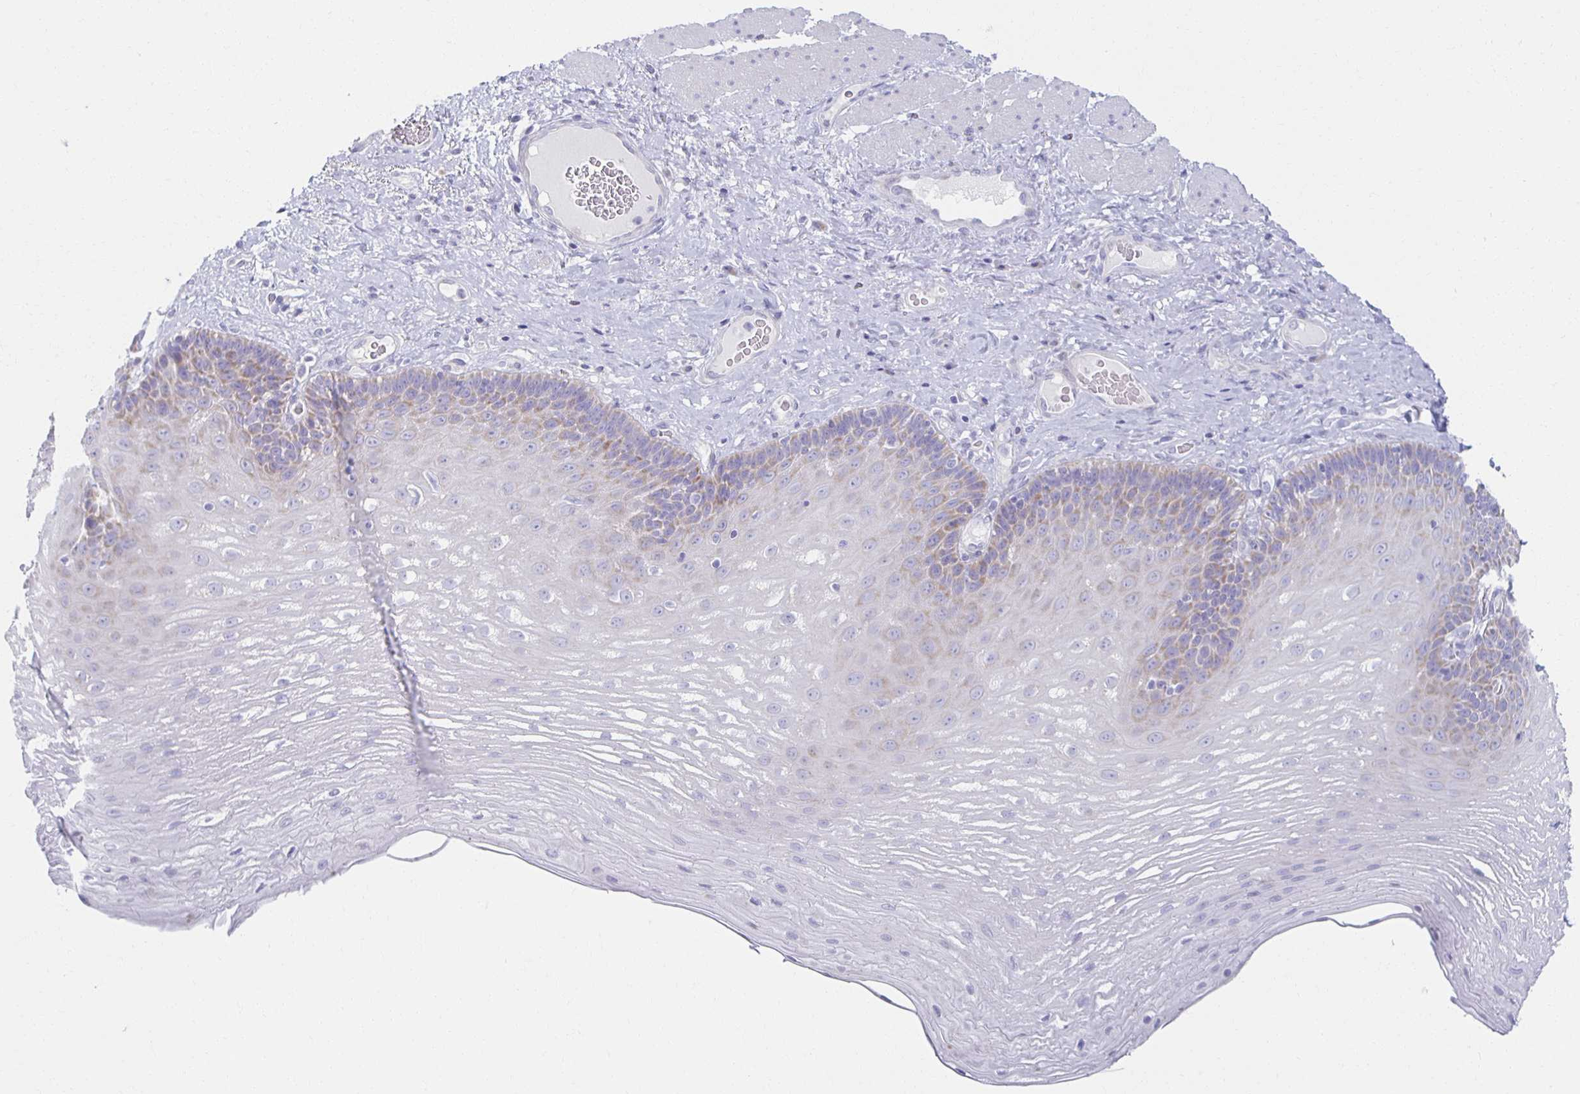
{"staining": {"intensity": "weak", "quantity": "<25%", "location": "cytoplasmic/membranous"}, "tissue": "esophagus", "cell_type": "Squamous epithelial cells", "image_type": "normal", "snomed": [{"axis": "morphology", "description": "Normal tissue, NOS"}, {"axis": "topography", "description": "Esophagus"}], "caption": "This is an IHC image of normal esophagus. There is no staining in squamous epithelial cells.", "gene": "TEX44", "patient": {"sex": "male", "age": 62}}